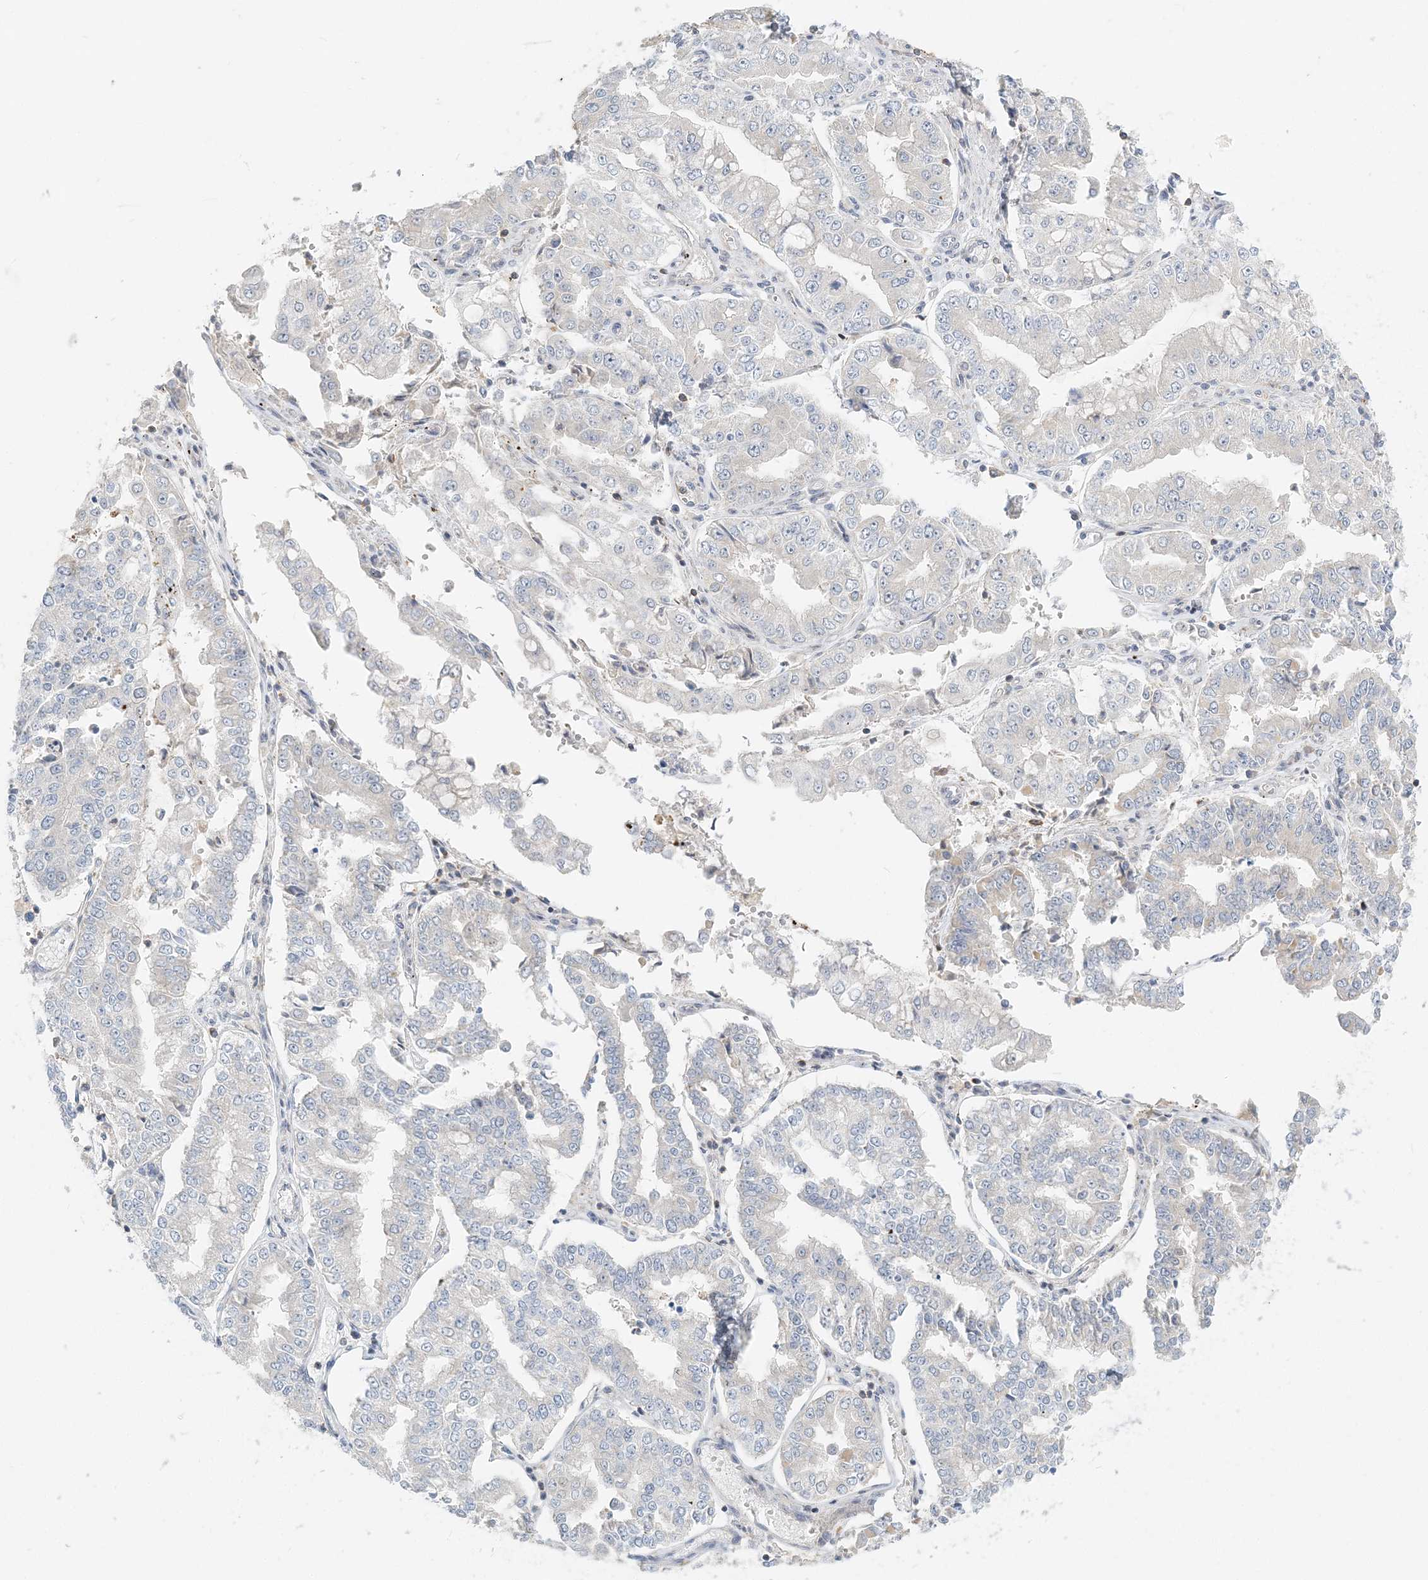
{"staining": {"intensity": "negative", "quantity": "none", "location": "none"}, "tissue": "stomach cancer", "cell_type": "Tumor cells", "image_type": "cancer", "snomed": [{"axis": "morphology", "description": "Adenocarcinoma, NOS"}, {"axis": "topography", "description": "Stomach"}], "caption": "Tumor cells show no significant protein expression in stomach adenocarcinoma.", "gene": "NAA11", "patient": {"sex": "male", "age": 76}}